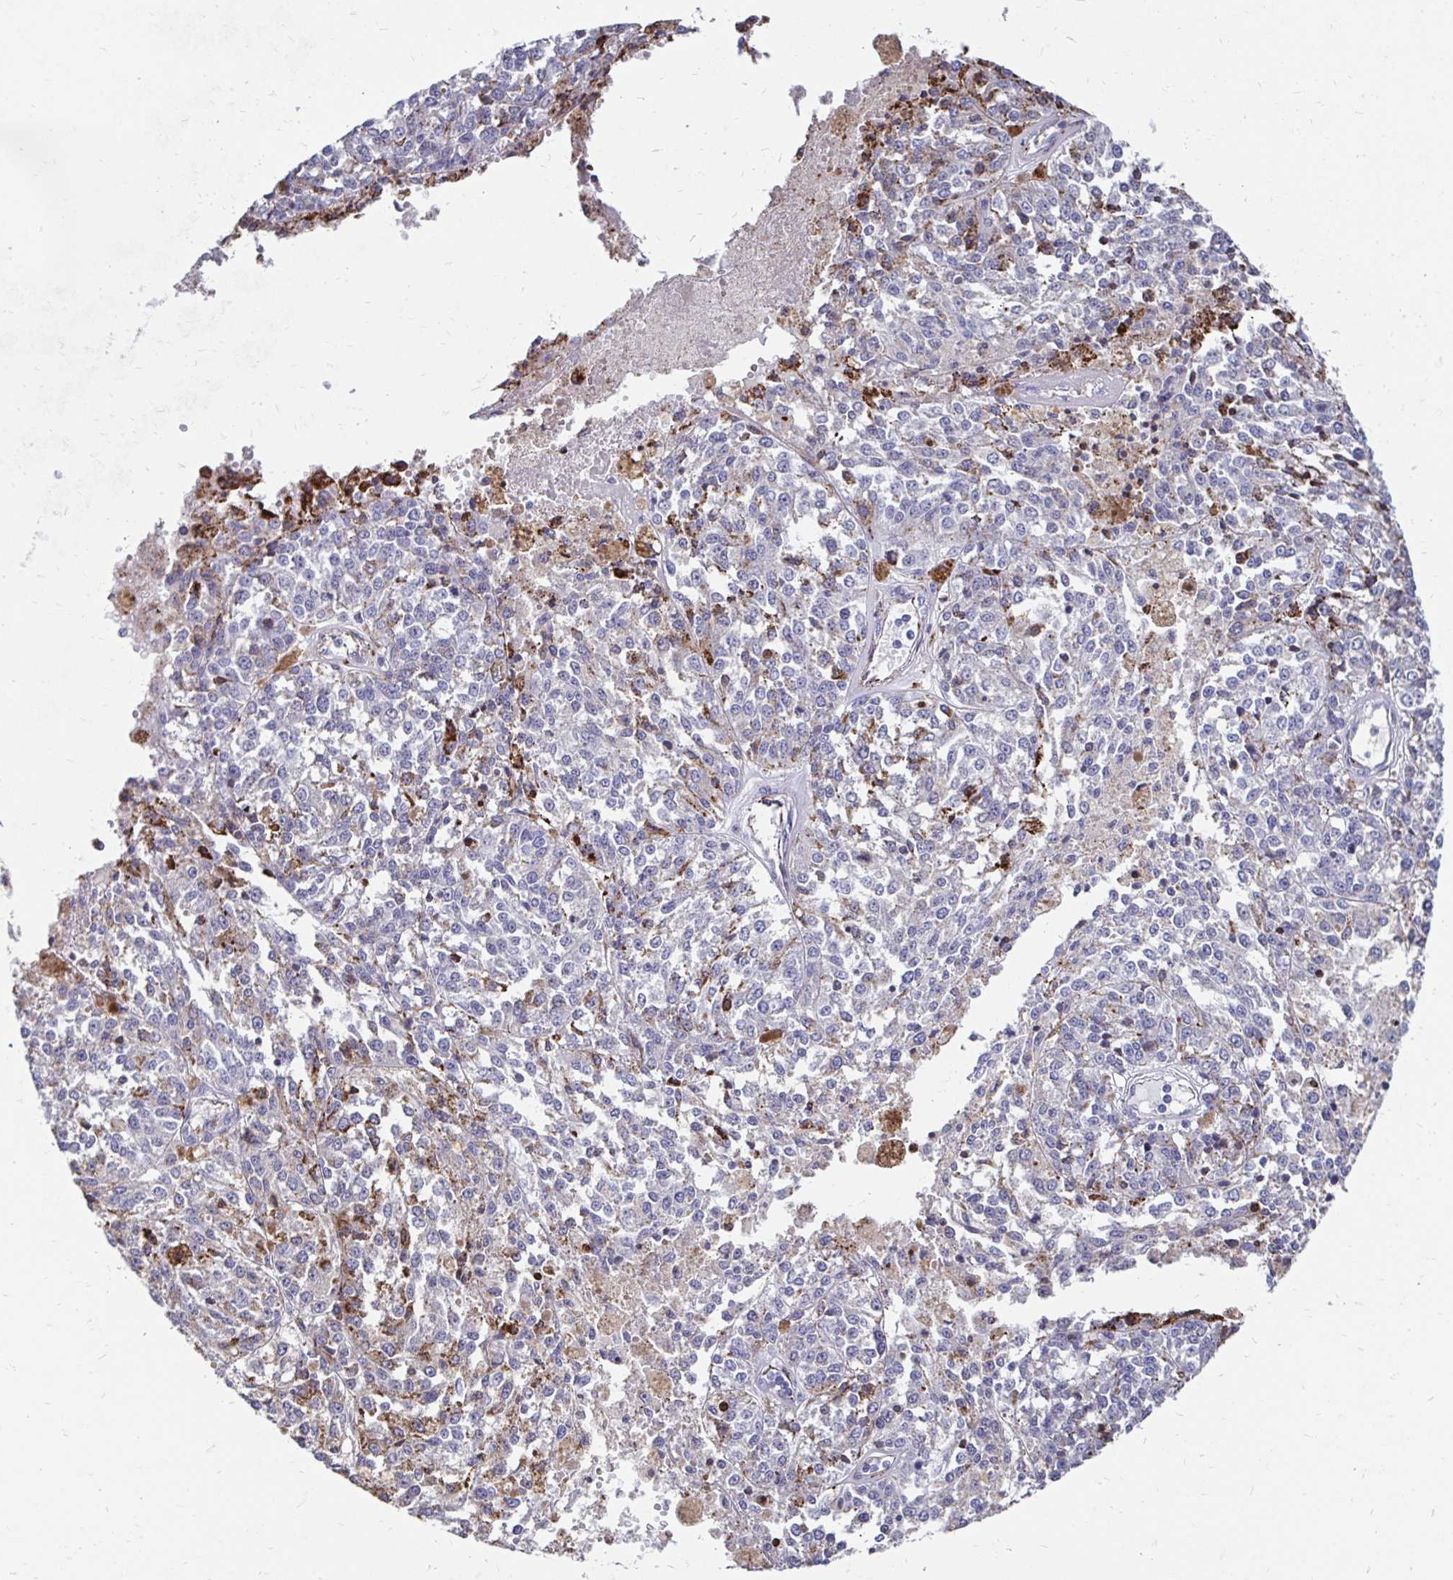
{"staining": {"intensity": "negative", "quantity": "none", "location": "none"}, "tissue": "melanoma", "cell_type": "Tumor cells", "image_type": "cancer", "snomed": [{"axis": "morphology", "description": "Malignant melanoma, Metastatic site"}, {"axis": "topography", "description": "Lymph node"}], "caption": "A micrograph of human melanoma is negative for staining in tumor cells. (IHC, brightfield microscopy, high magnification).", "gene": "CDKL1", "patient": {"sex": "female", "age": 64}}